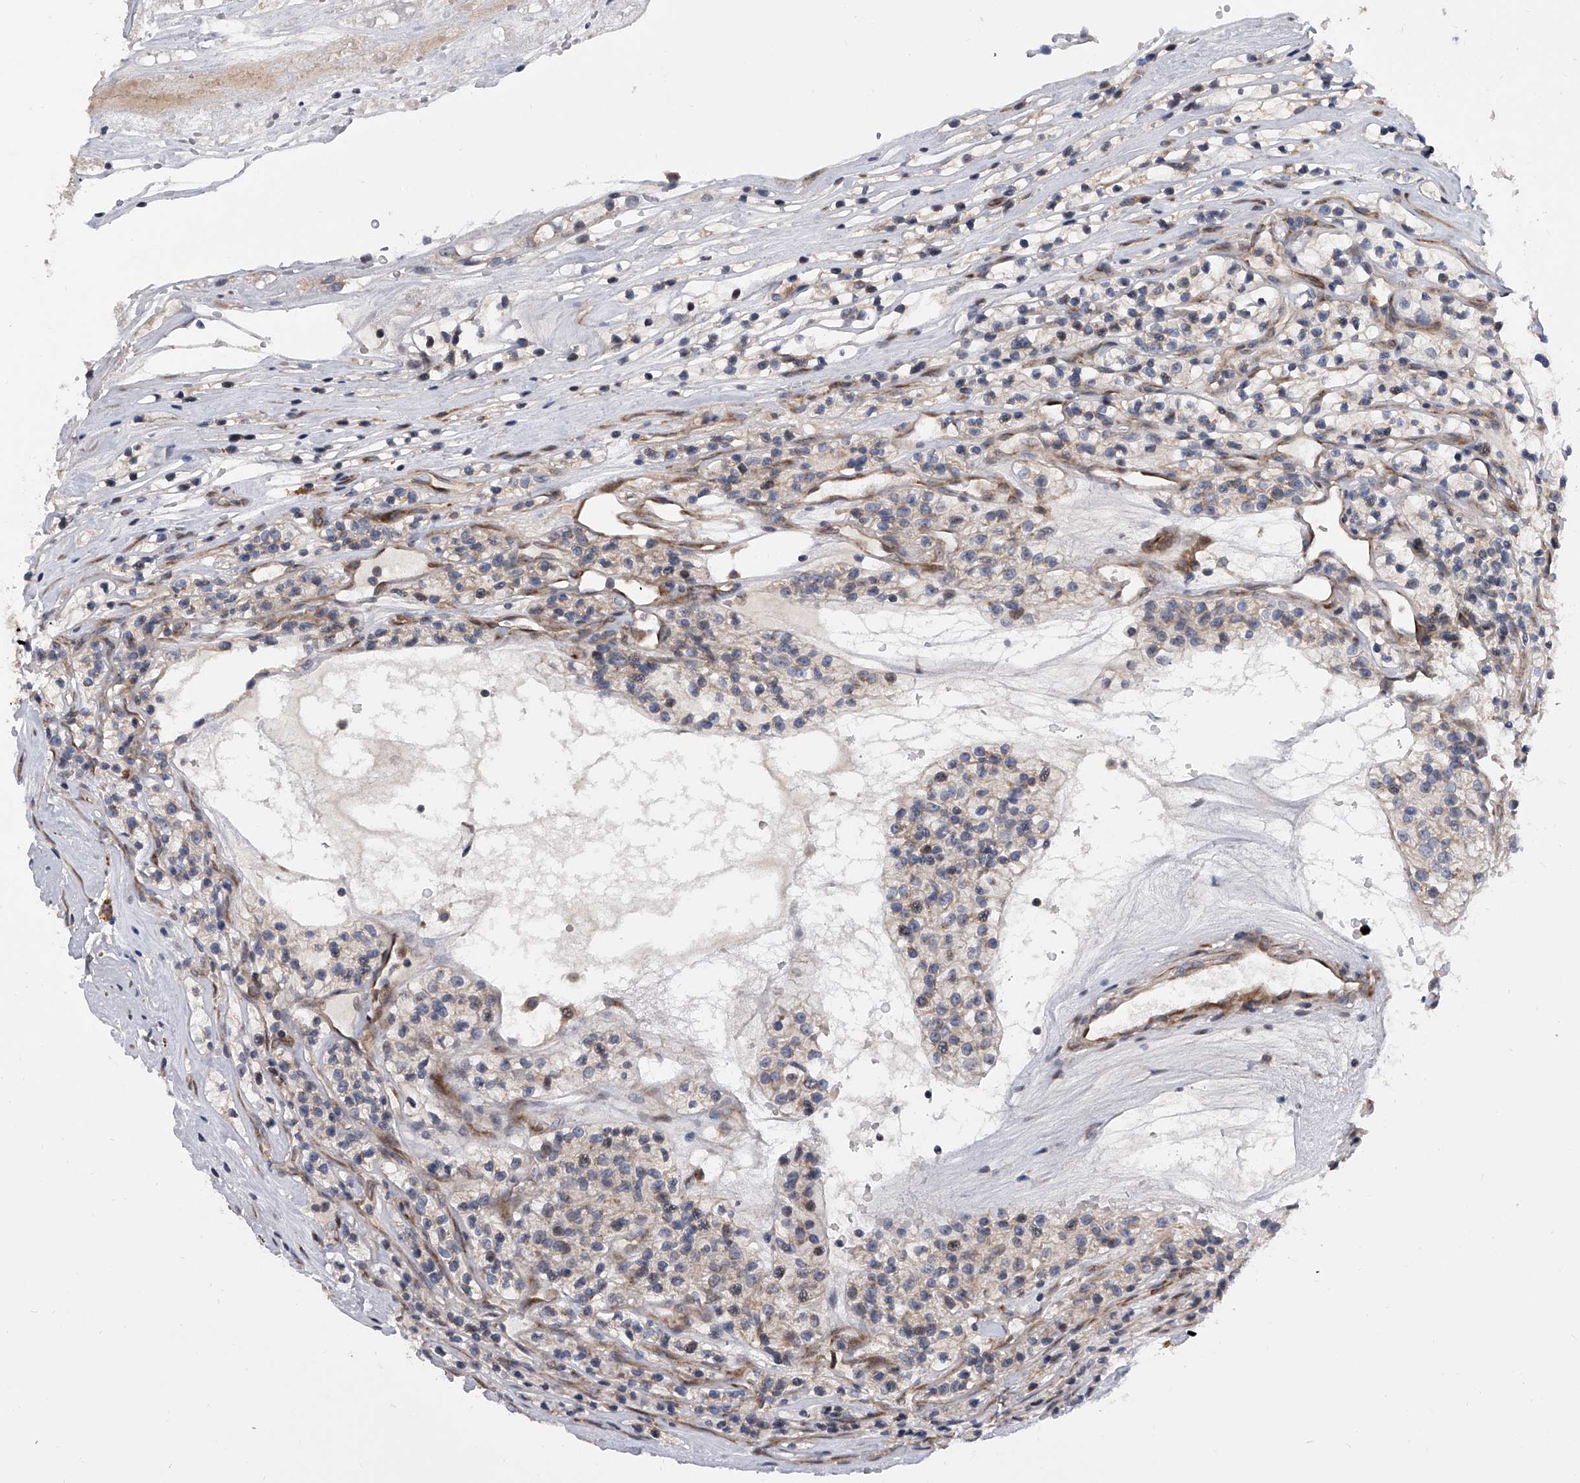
{"staining": {"intensity": "weak", "quantity": "<25%", "location": "cytoplasmic/membranous"}, "tissue": "renal cancer", "cell_type": "Tumor cells", "image_type": "cancer", "snomed": [{"axis": "morphology", "description": "Adenocarcinoma, NOS"}, {"axis": "topography", "description": "Kidney"}], "caption": "Renal adenocarcinoma stained for a protein using IHC displays no positivity tumor cells.", "gene": "DLGAP2", "patient": {"sex": "female", "age": 57}}